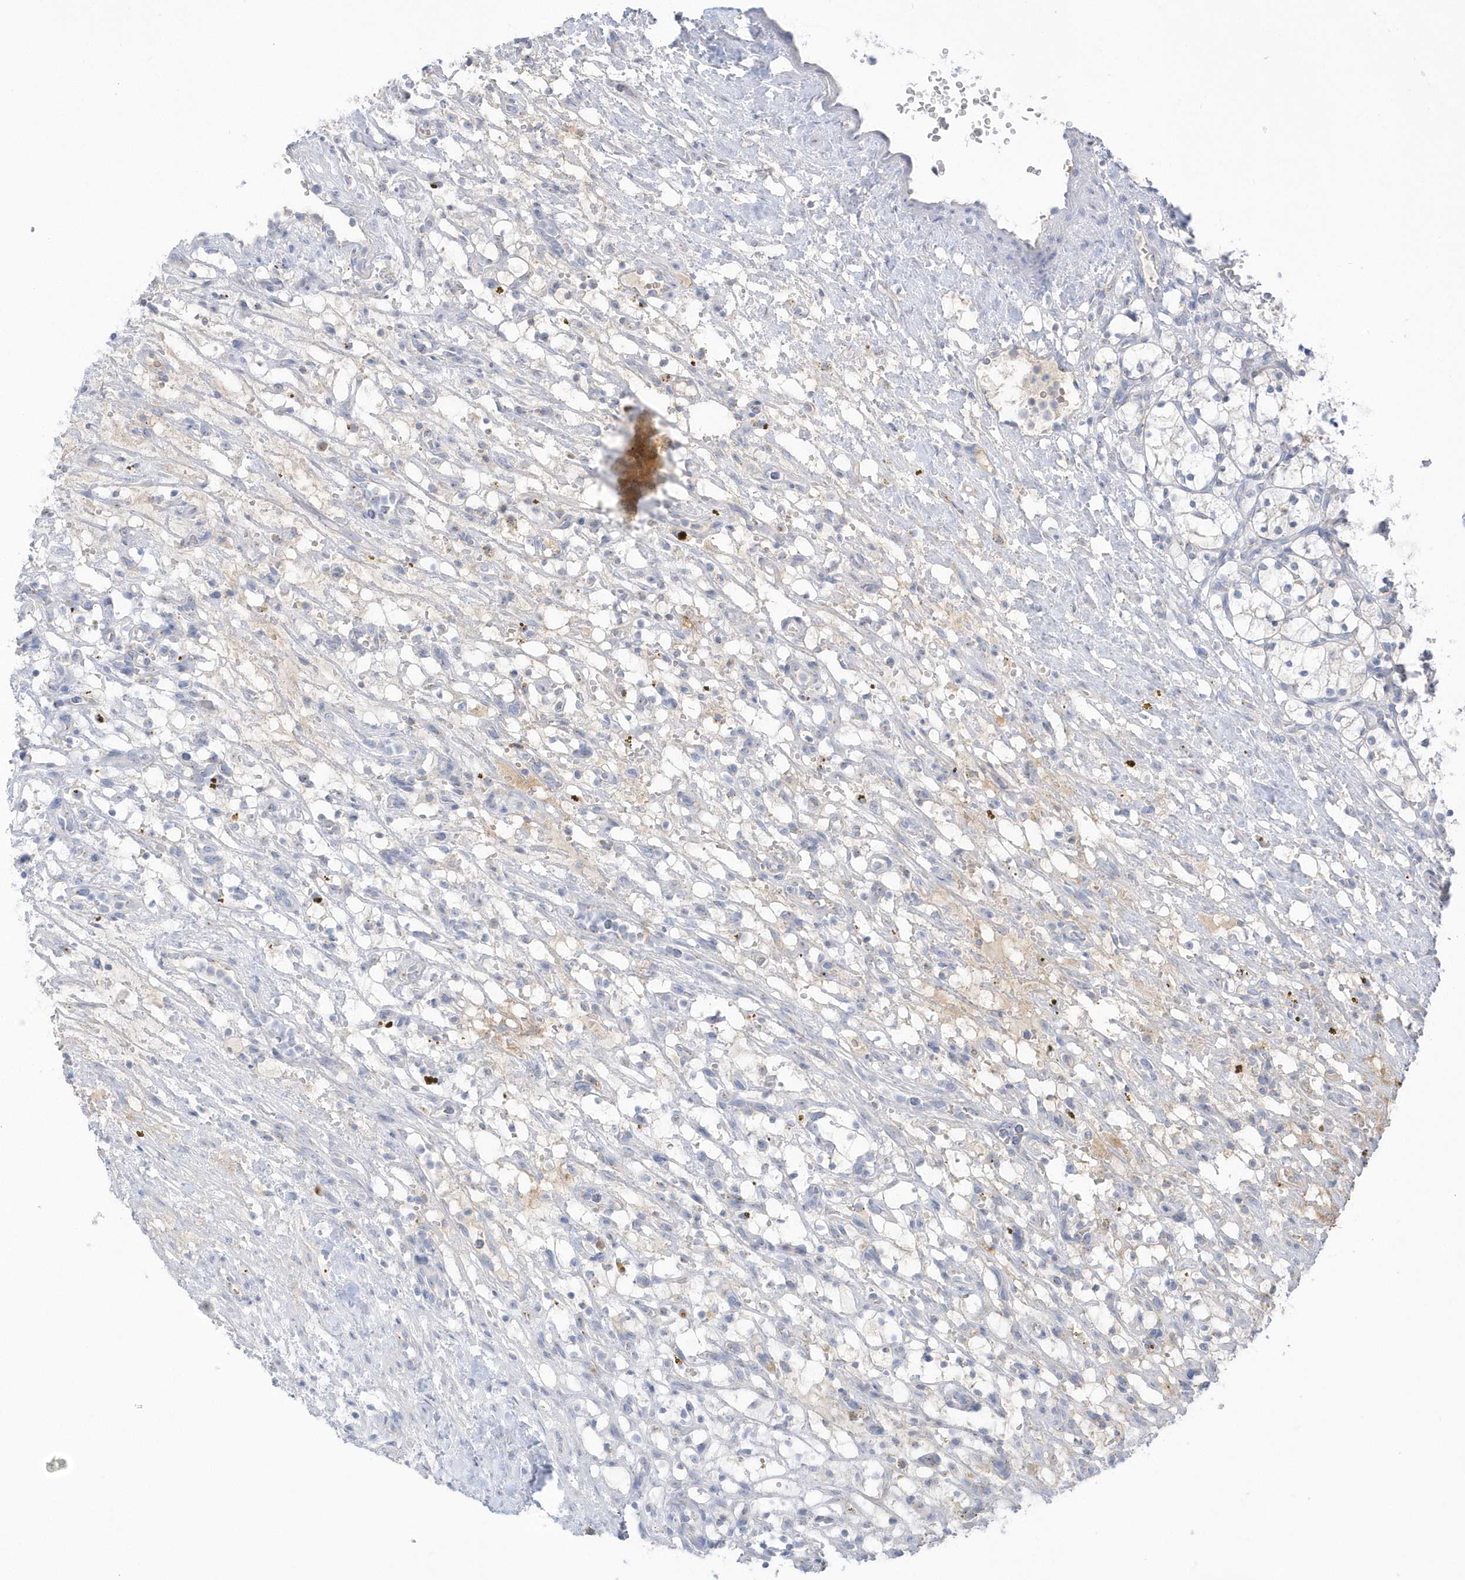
{"staining": {"intensity": "negative", "quantity": "none", "location": "none"}, "tissue": "renal cancer", "cell_type": "Tumor cells", "image_type": "cancer", "snomed": [{"axis": "morphology", "description": "Adenocarcinoma, NOS"}, {"axis": "topography", "description": "Kidney"}], "caption": "This is an immunohistochemistry (IHC) micrograph of human renal cancer. There is no staining in tumor cells.", "gene": "SEMA3D", "patient": {"sex": "female", "age": 69}}